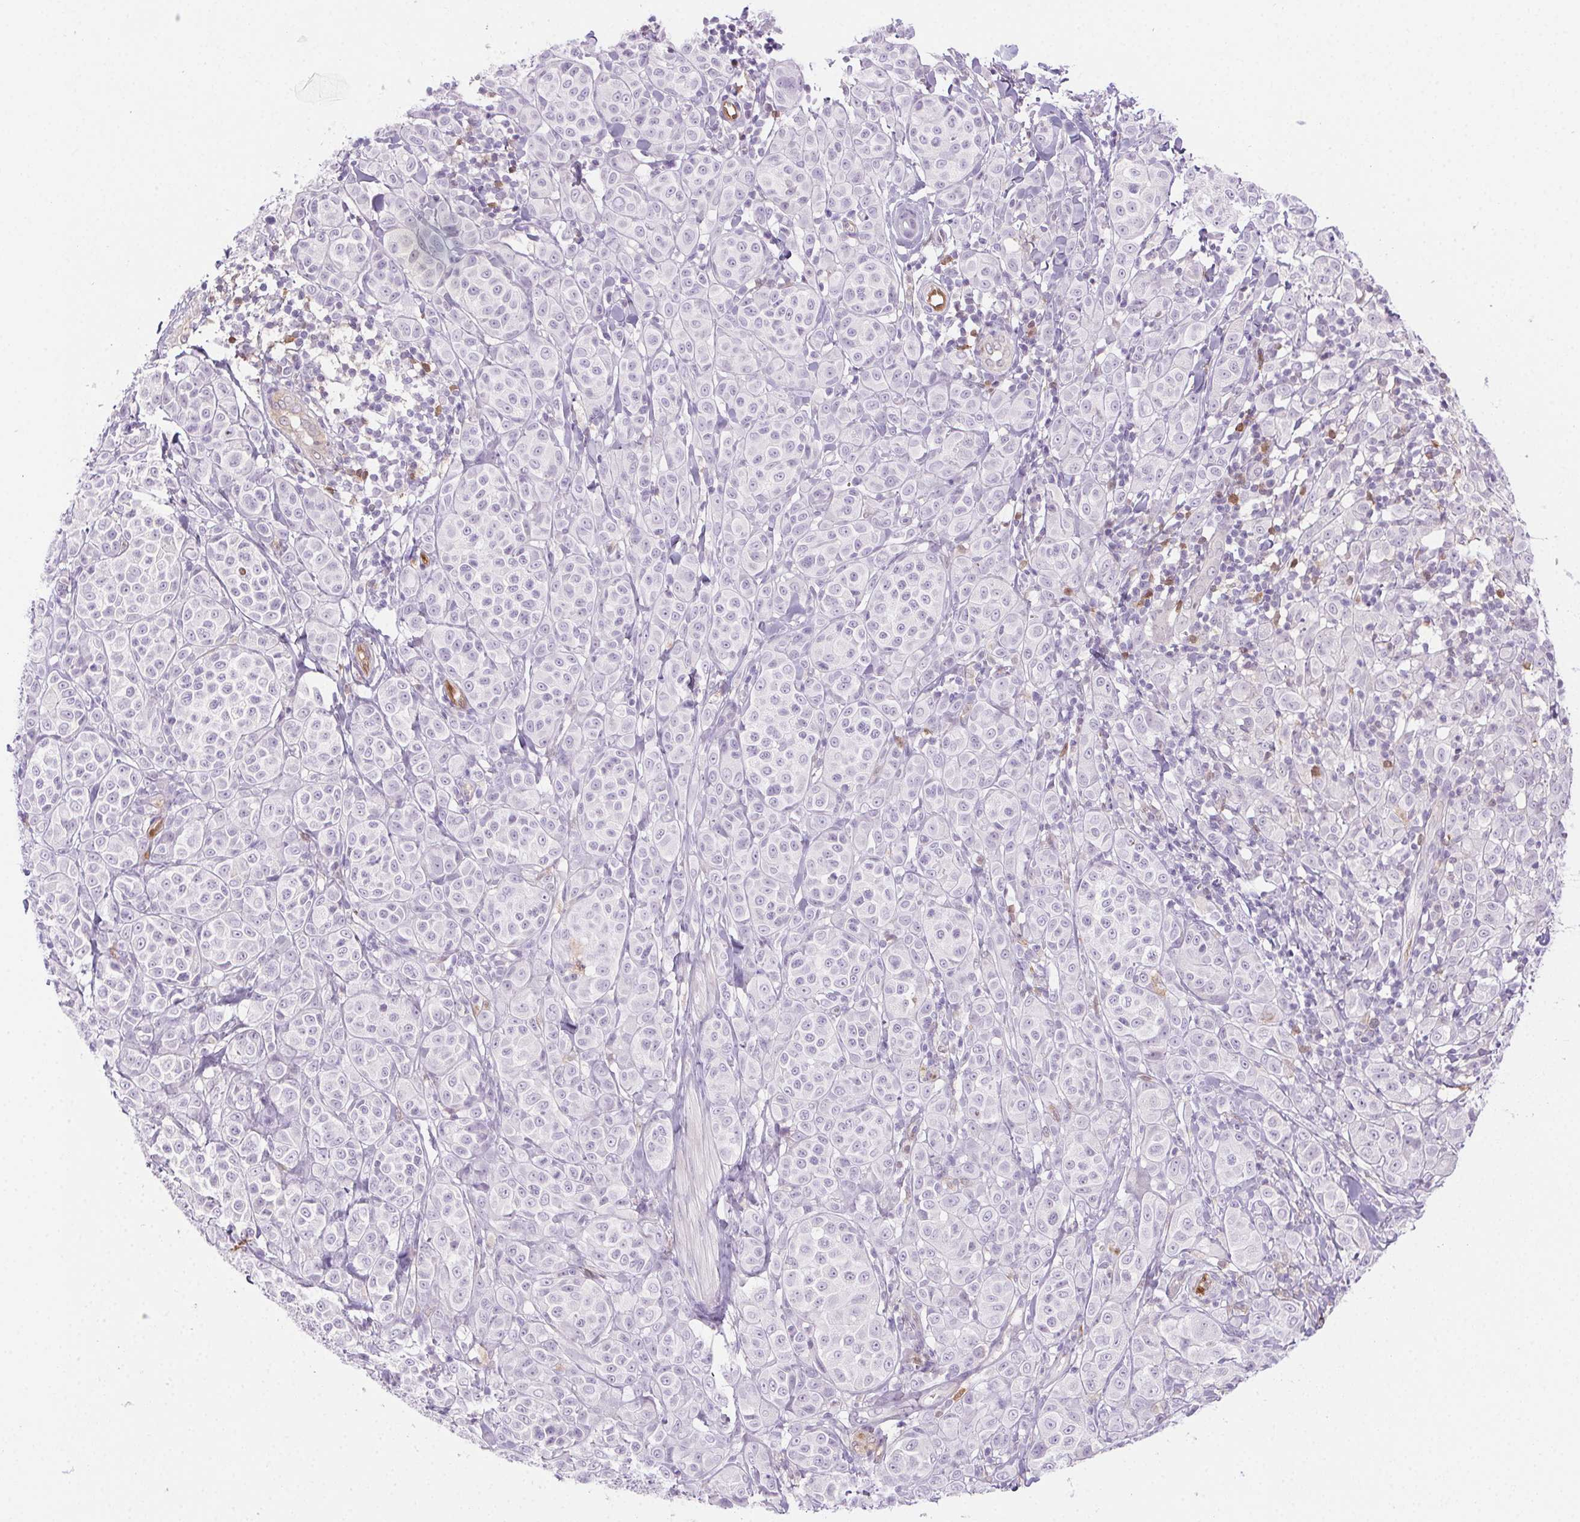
{"staining": {"intensity": "negative", "quantity": "none", "location": "none"}, "tissue": "melanoma", "cell_type": "Tumor cells", "image_type": "cancer", "snomed": [{"axis": "morphology", "description": "Malignant melanoma, NOS"}, {"axis": "topography", "description": "Skin"}], "caption": "Human melanoma stained for a protein using IHC exhibits no expression in tumor cells.", "gene": "TMEM45A", "patient": {"sex": "male", "age": 89}}